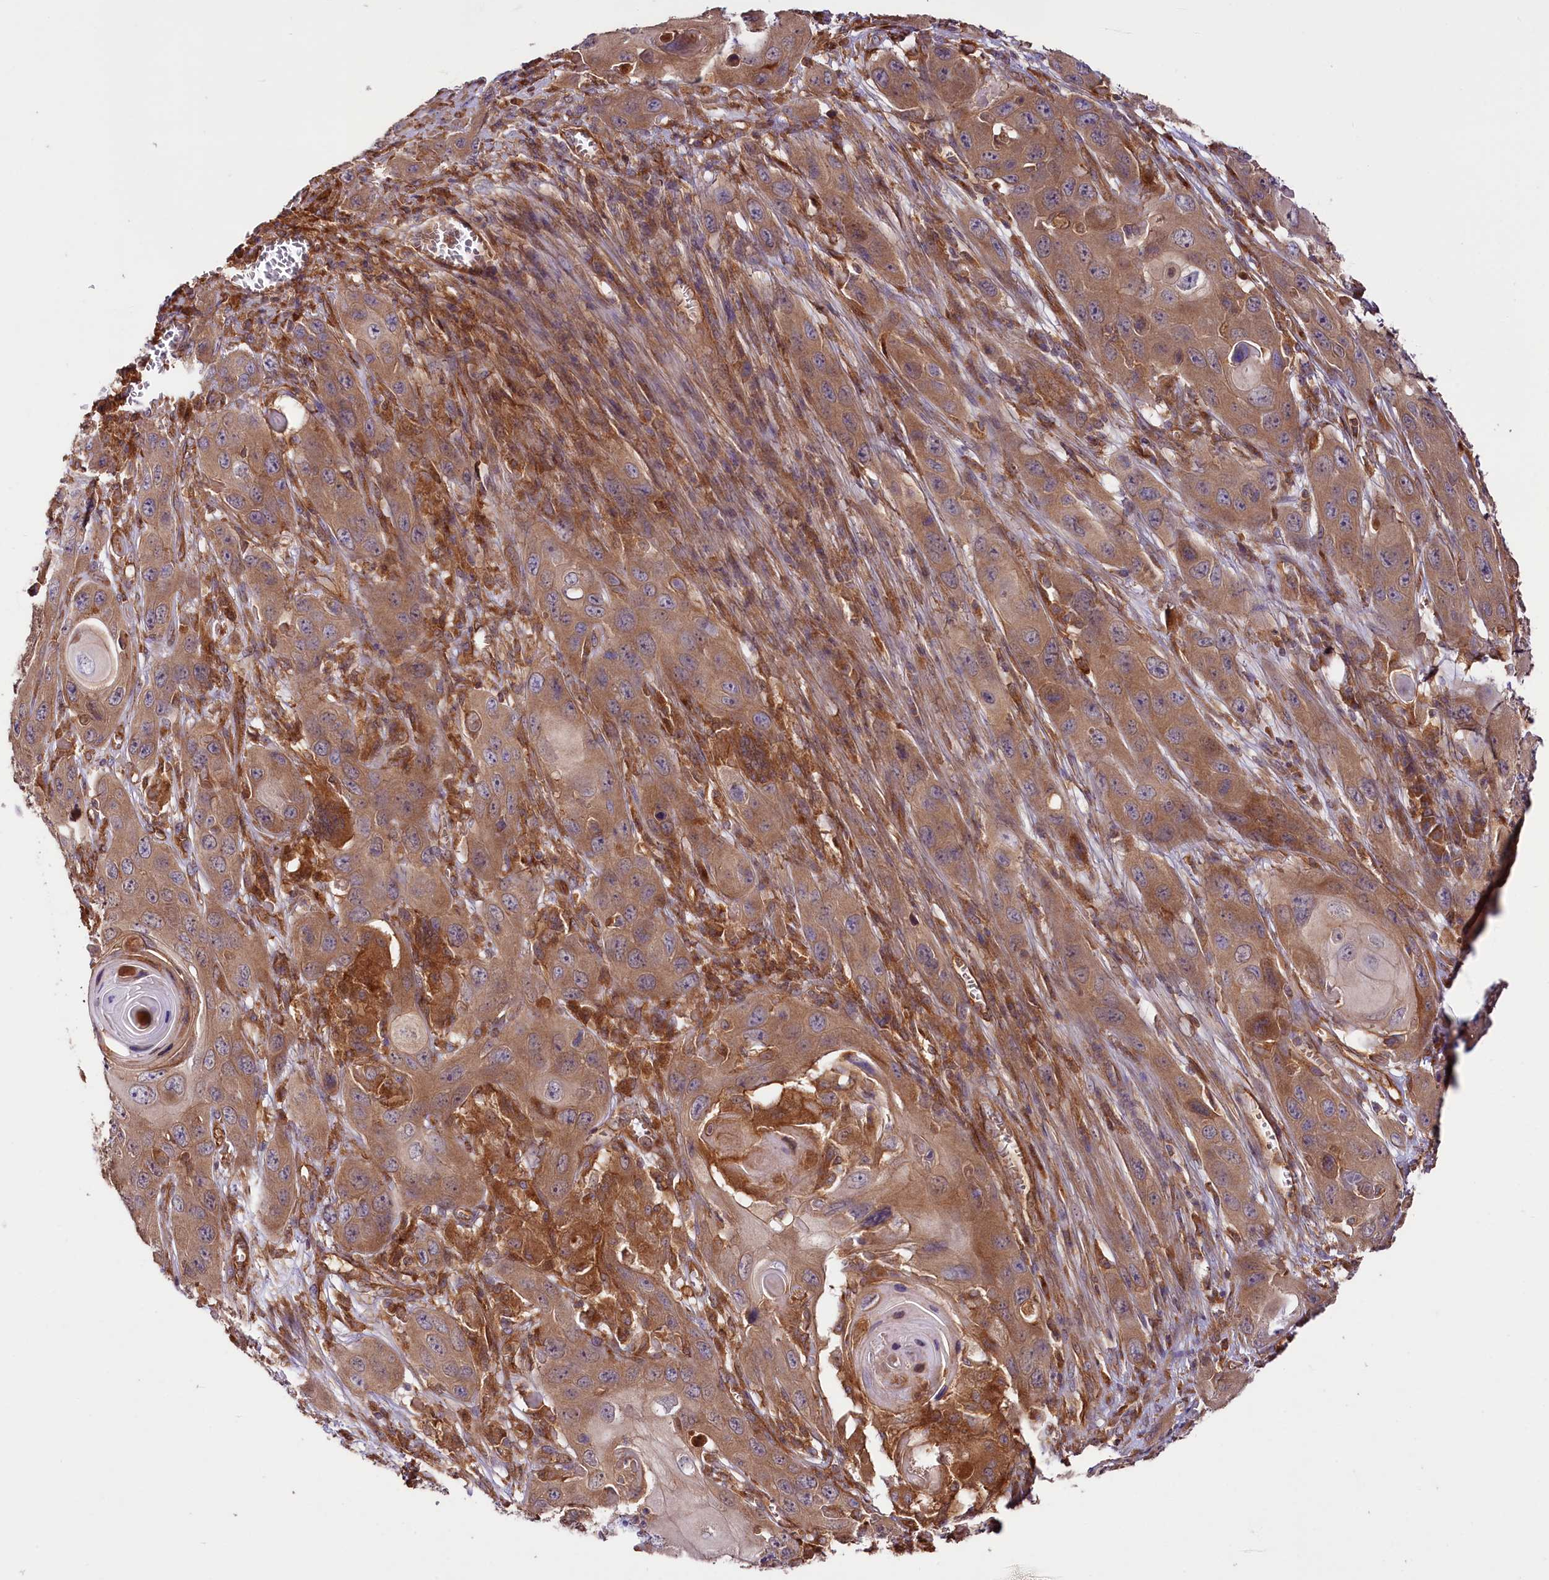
{"staining": {"intensity": "moderate", "quantity": ">75%", "location": "cytoplasmic/membranous"}, "tissue": "skin cancer", "cell_type": "Tumor cells", "image_type": "cancer", "snomed": [{"axis": "morphology", "description": "Squamous cell carcinoma, NOS"}, {"axis": "topography", "description": "Skin"}], "caption": "A medium amount of moderate cytoplasmic/membranous staining is present in about >75% of tumor cells in skin squamous cell carcinoma tissue.", "gene": "CEP295", "patient": {"sex": "male", "age": 55}}